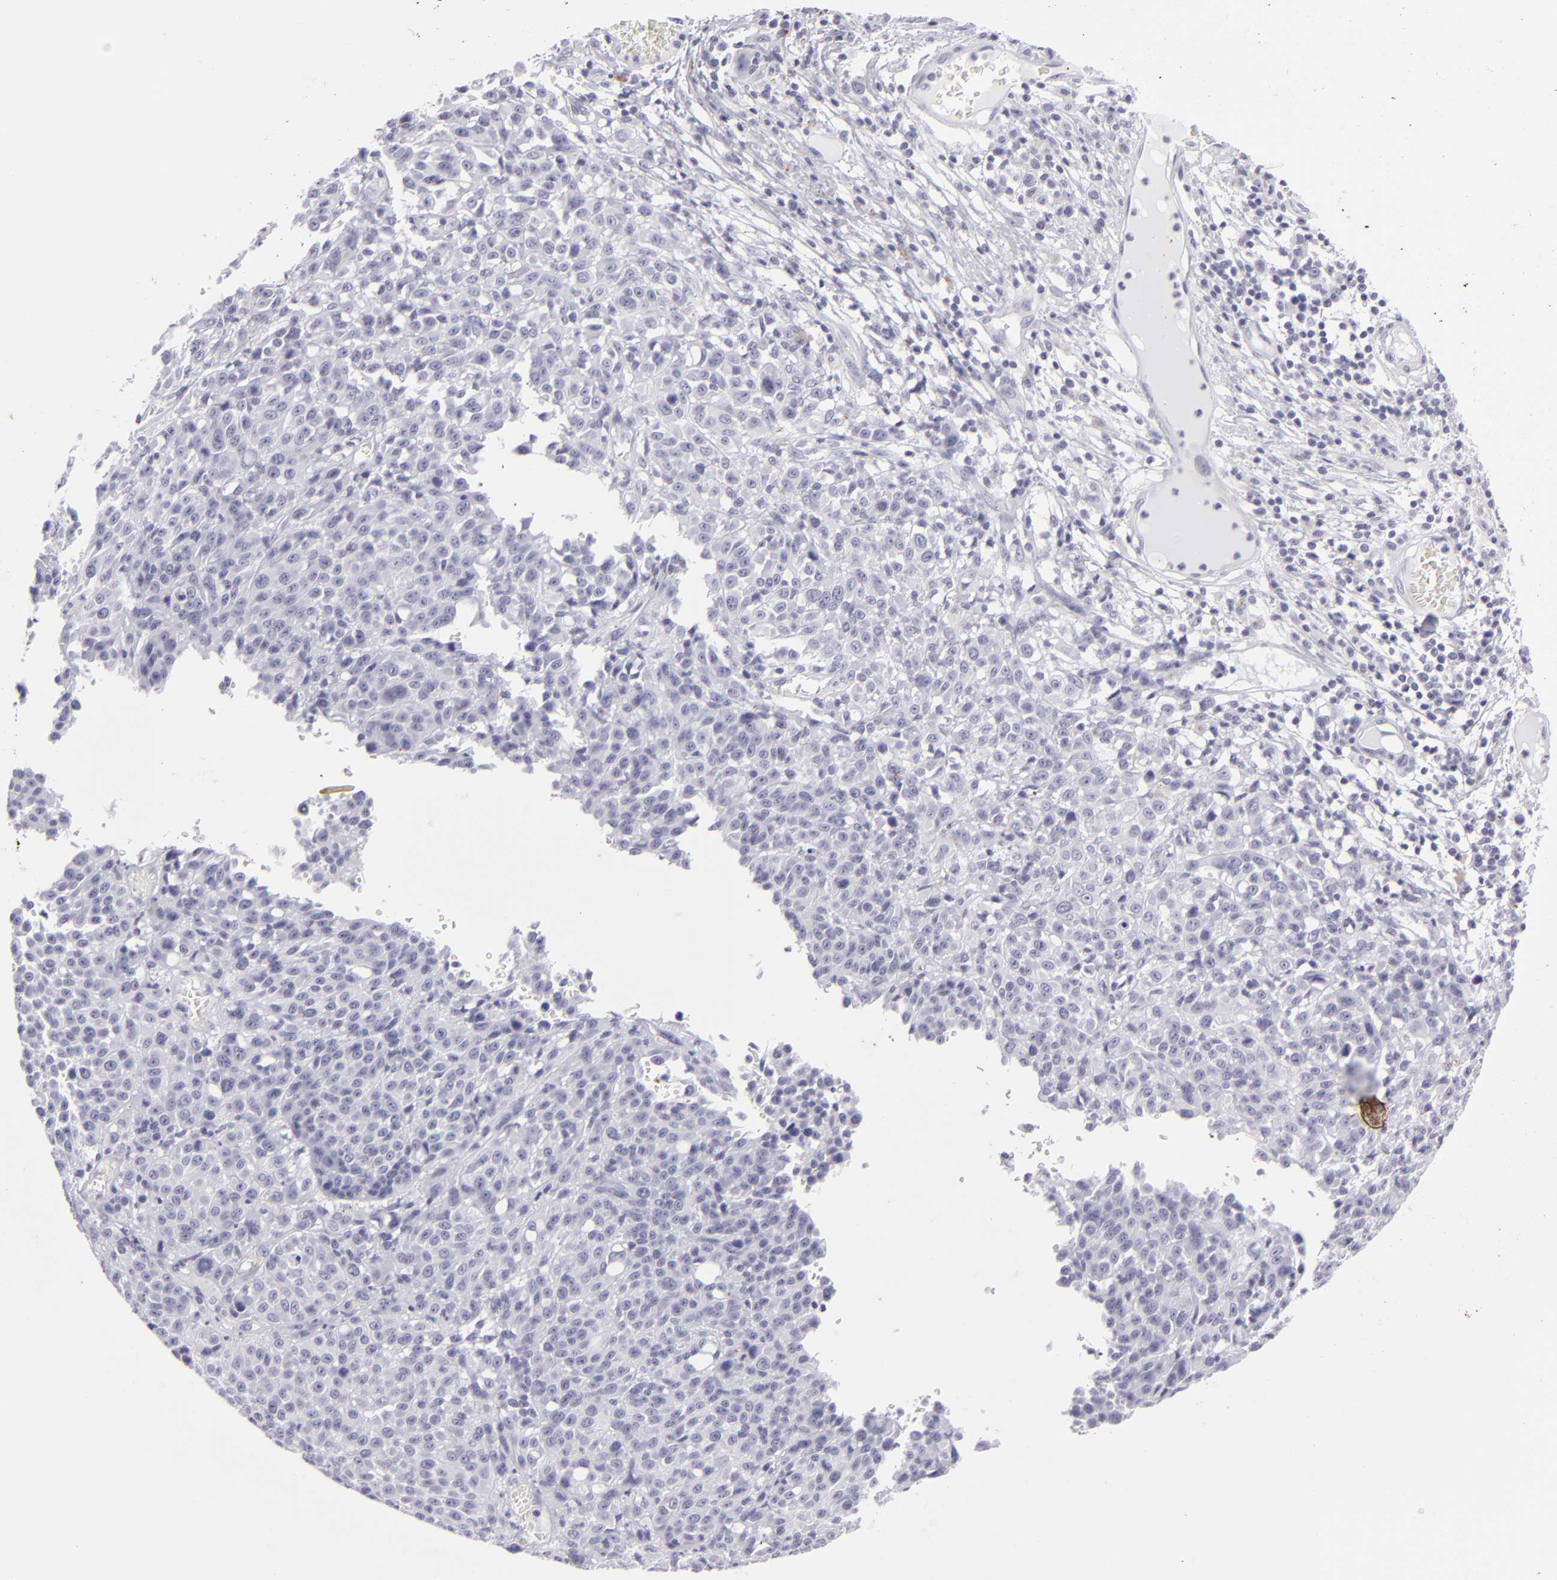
{"staining": {"intensity": "negative", "quantity": "none", "location": "none"}, "tissue": "melanoma", "cell_type": "Tumor cells", "image_type": "cancer", "snomed": [{"axis": "morphology", "description": "Malignant melanoma, NOS"}, {"axis": "topography", "description": "Skin"}], "caption": "There is no significant staining in tumor cells of melanoma.", "gene": "KRT1", "patient": {"sex": "female", "age": 49}}